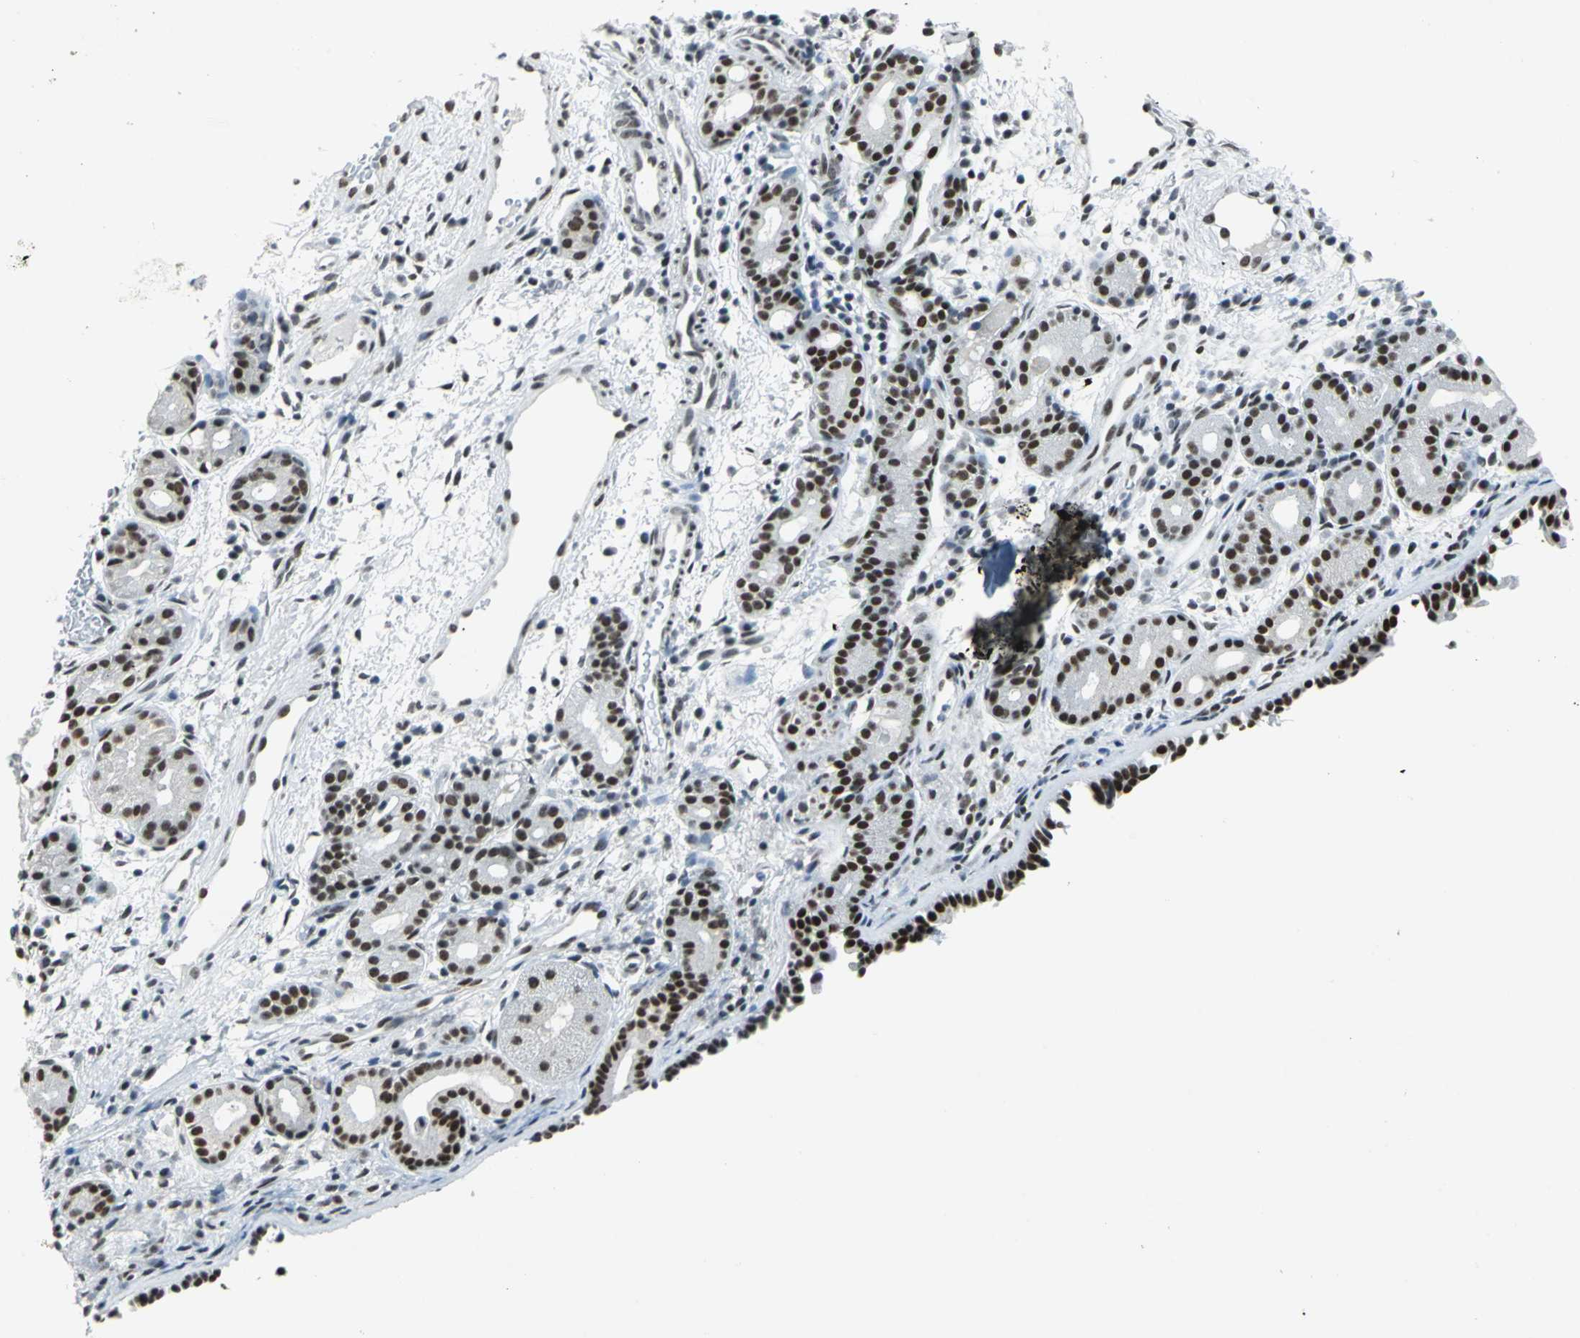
{"staining": {"intensity": "strong", "quantity": ">75%", "location": "nuclear"}, "tissue": "nasopharynx", "cell_type": "Respiratory epithelial cells", "image_type": "normal", "snomed": [{"axis": "morphology", "description": "Normal tissue, NOS"}, {"axis": "morphology", "description": "Inflammation, NOS"}, {"axis": "topography", "description": "Nasopharynx"}], "caption": "Strong nuclear staining for a protein is identified in approximately >75% of respiratory epithelial cells of normal nasopharynx using immunohistochemistry (IHC).", "gene": "ADNP", "patient": {"sex": "female", "age": 55}}